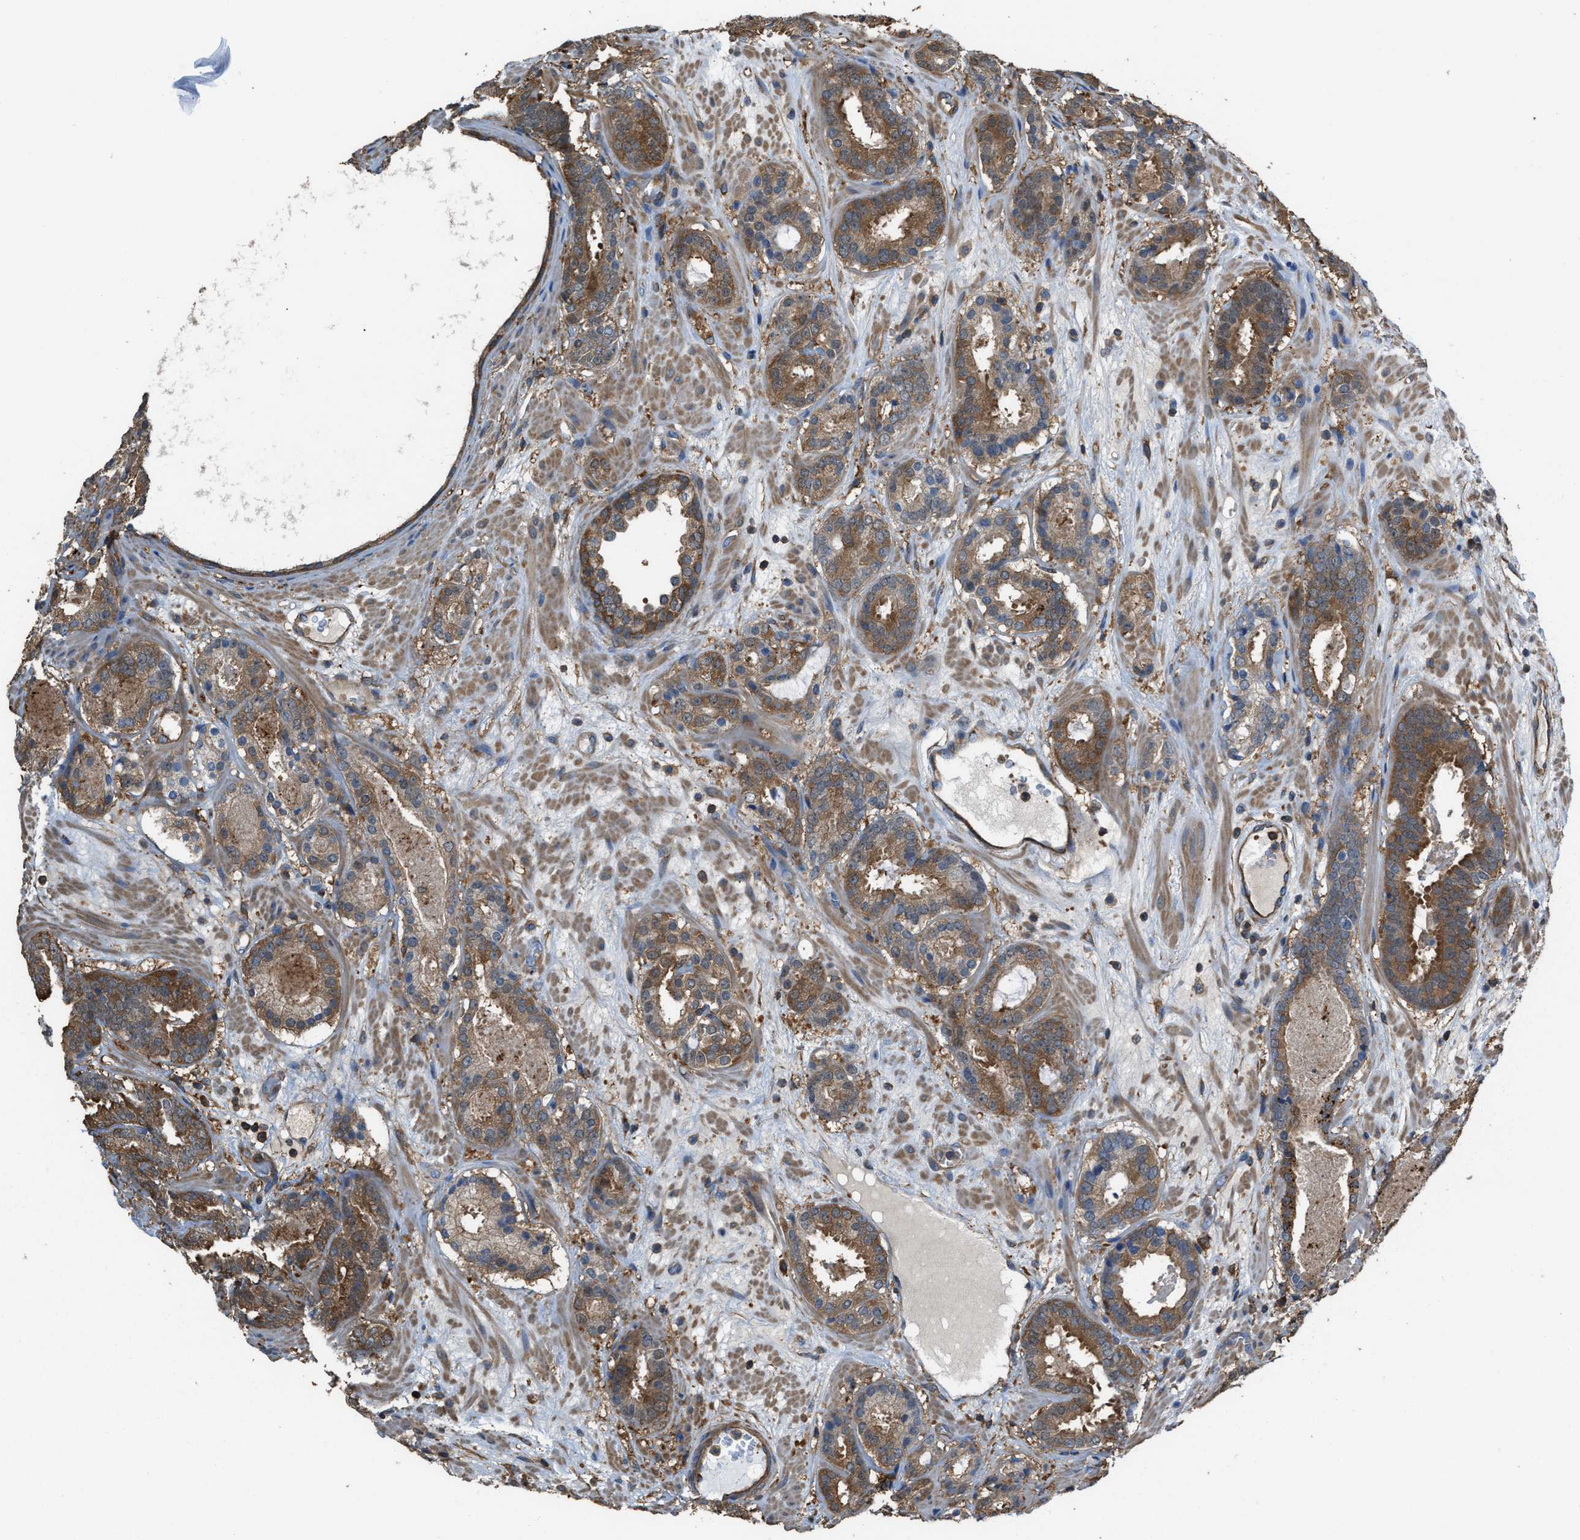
{"staining": {"intensity": "moderate", "quantity": "25%-75%", "location": "cytoplasmic/membranous"}, "tissue": "prostate cancer", "cell_type": "Tumor cells", "image_type": "cancer", "snomed": [{"axis": "morphology", "description": "Adenocarcinoma, Low grade"}, {"axis": "topography", "description": "Prostate"}], "caption": "Prostate cancer stained with a brown dye demonstrates moderate cytoplasmic/membranous positive expression in about 25%-75% of tumor cells.", "gene": "ATIC", "patient": {"sex": "male", "age": 69}}